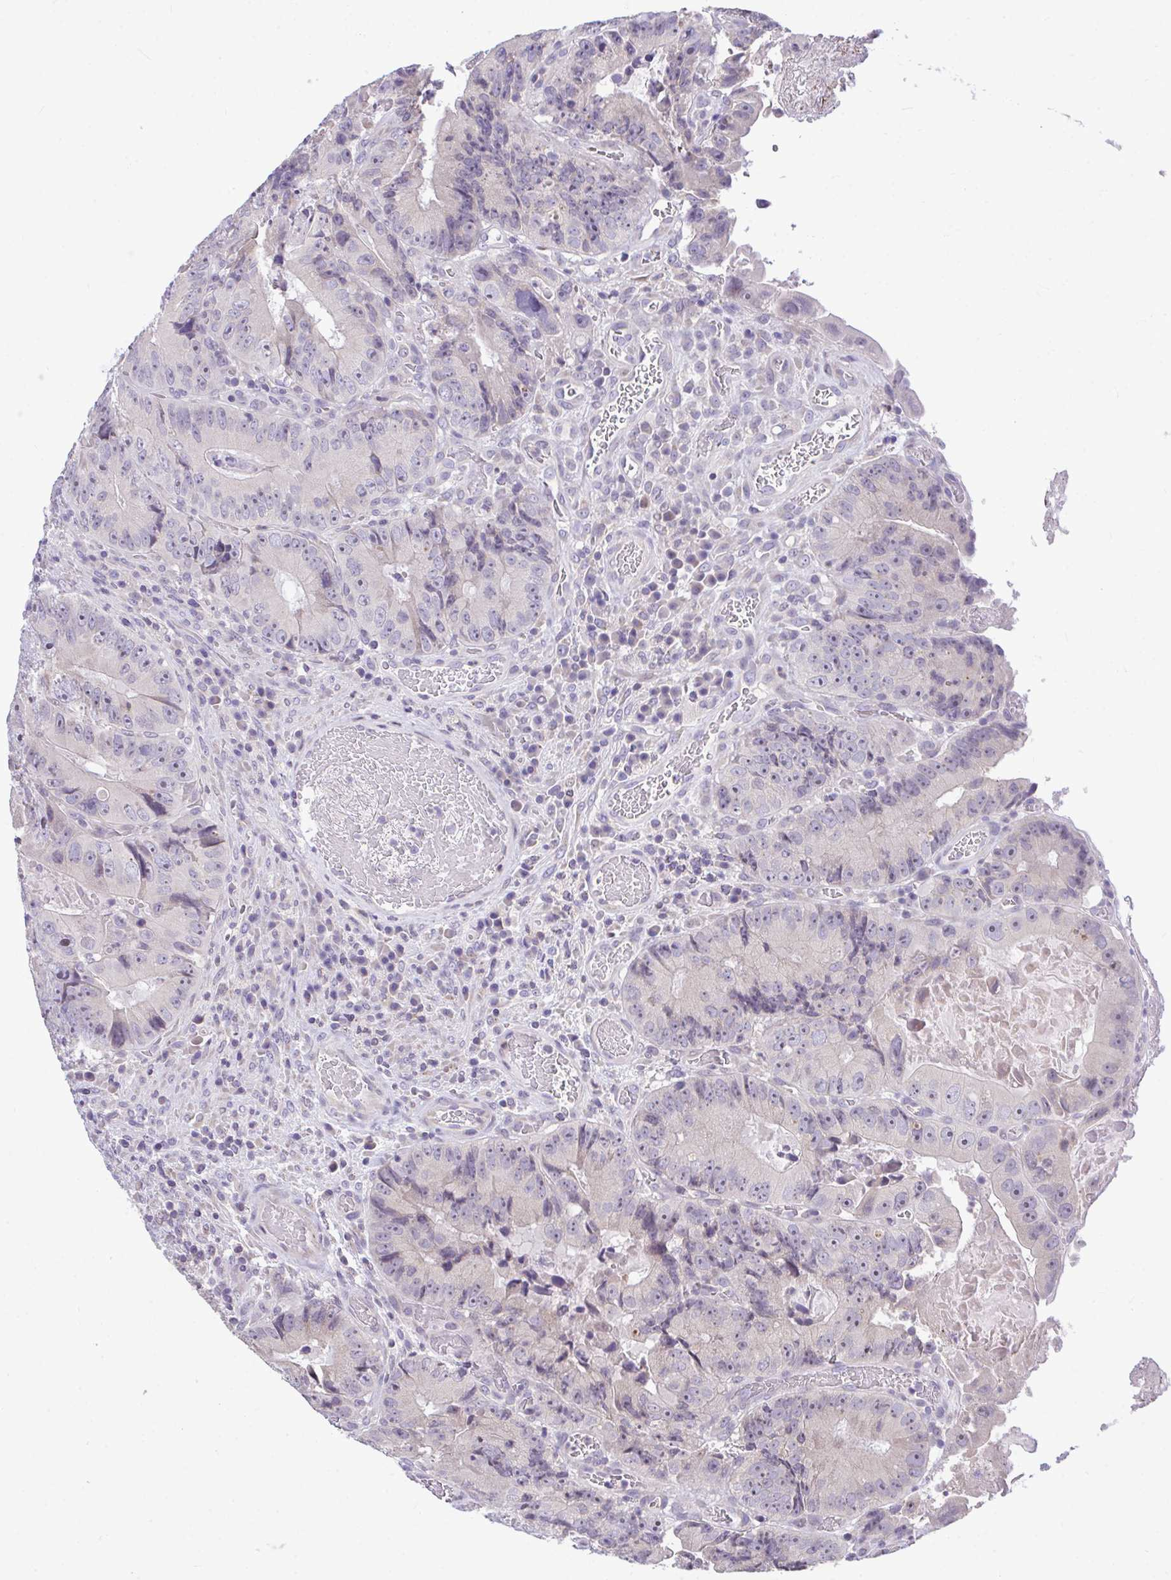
{"staining": {"intensity": "negative", "quantity": "none", "location": "none"}, "tissue": "colorectal cancer", "cell_type": "Tumor cells", "image_type": "cancer", "snomed": [{"axis": "morphology", "description": "Adenocarcinoma, NOS"}, {"axis": "topography", "description": "Colon"}], "caption": "Tumor cells are negative for protein expression in human colorectal adenocarcinoma. (DAB immunohistochemistry (IHC) with hematoxylin counter stain).", "gene": "PIGK", "patient": {"sex": "female", "age": 86}}